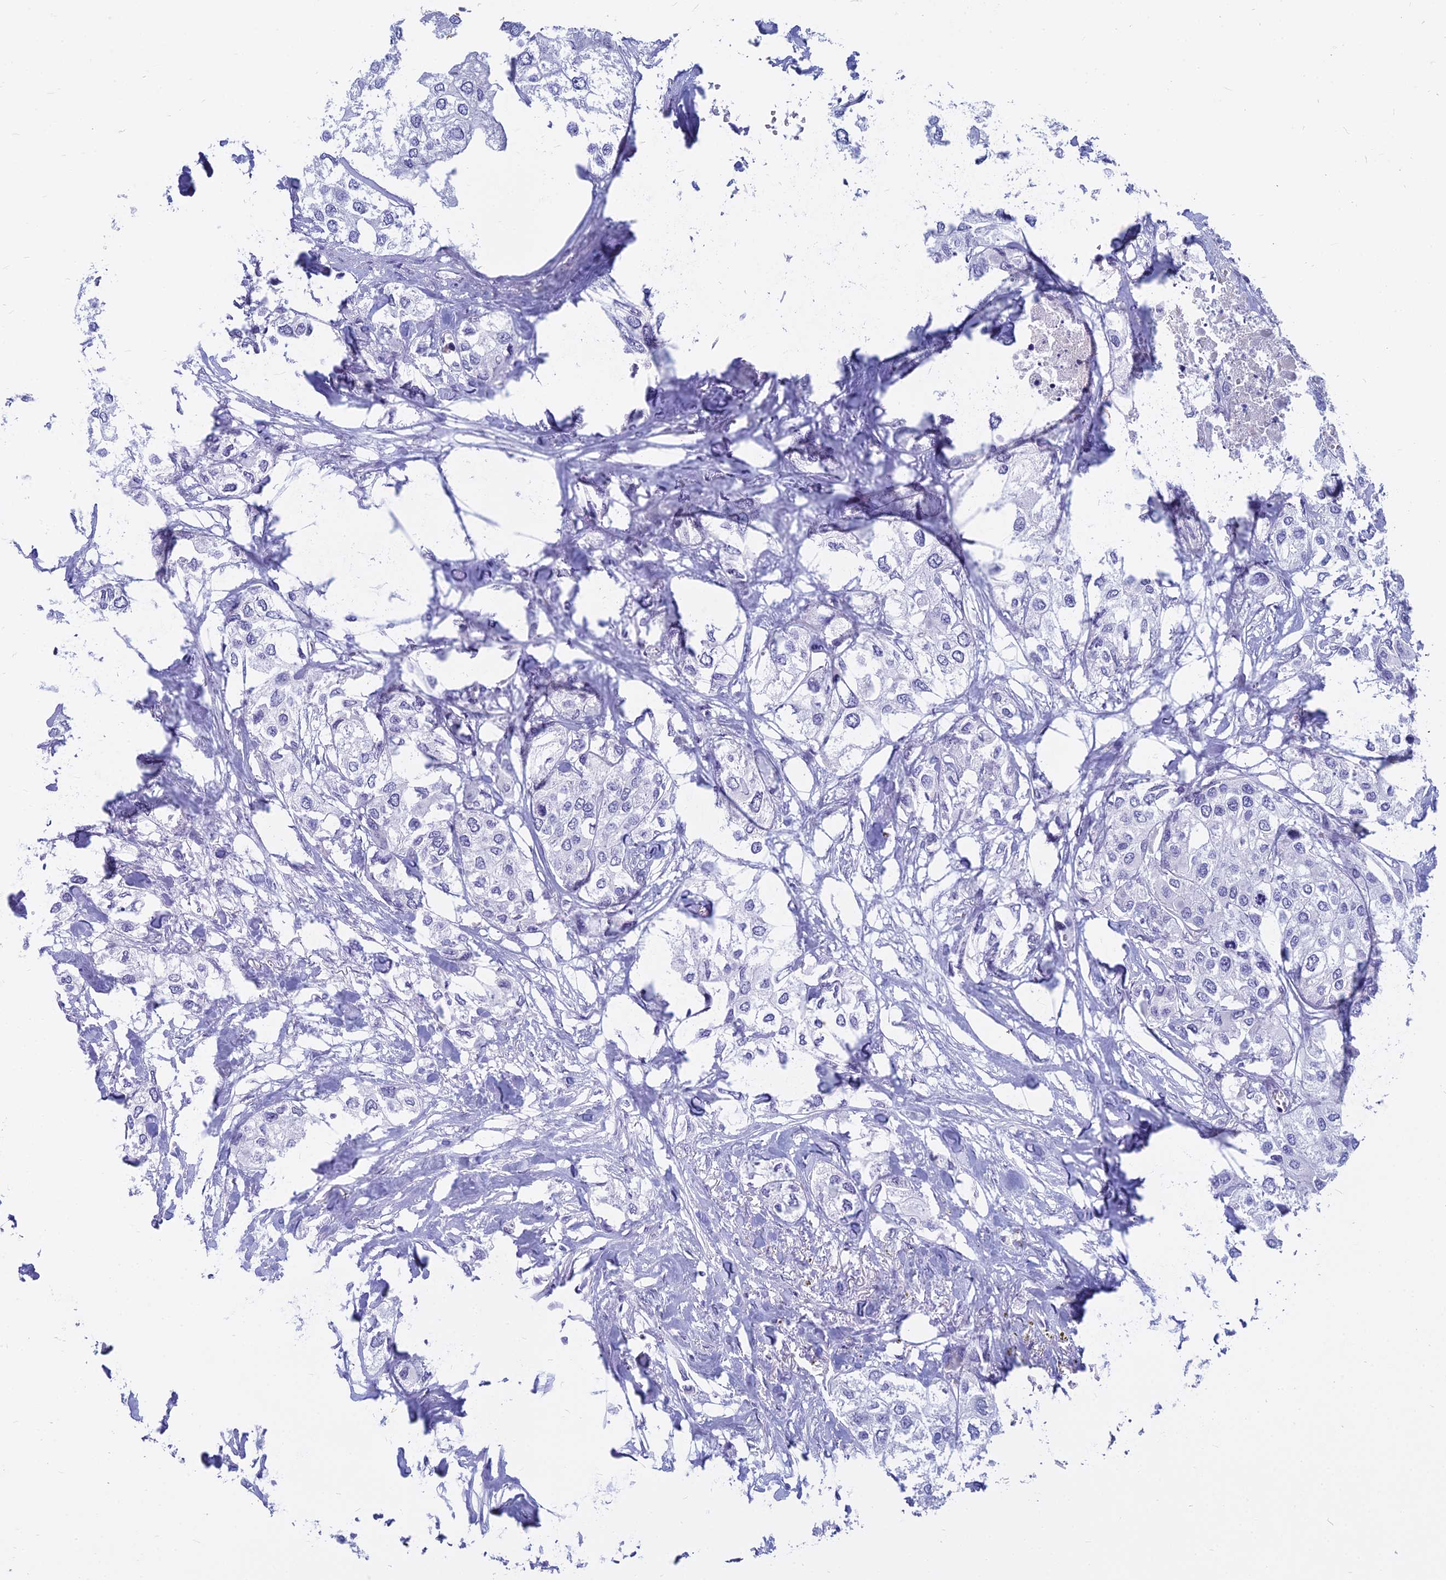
{"staining": {"intensity": "negative", "quantity": "none", "location": "none"}, "tissue": "urothelial cancer", "cell_type": "Tumor cells", "image_type": "cancer", "snomed": [{"axis": "morphology", "description": "Urothelial carcinoma, High grade"}, {"axis": "topography", "description": "Urinary bladder"}], "caption": "Tumor cells are negative for protein expression in human urothelial cancer.", "gene": "MYBPC2", "patient": {"sex": "male", "age": 64}}